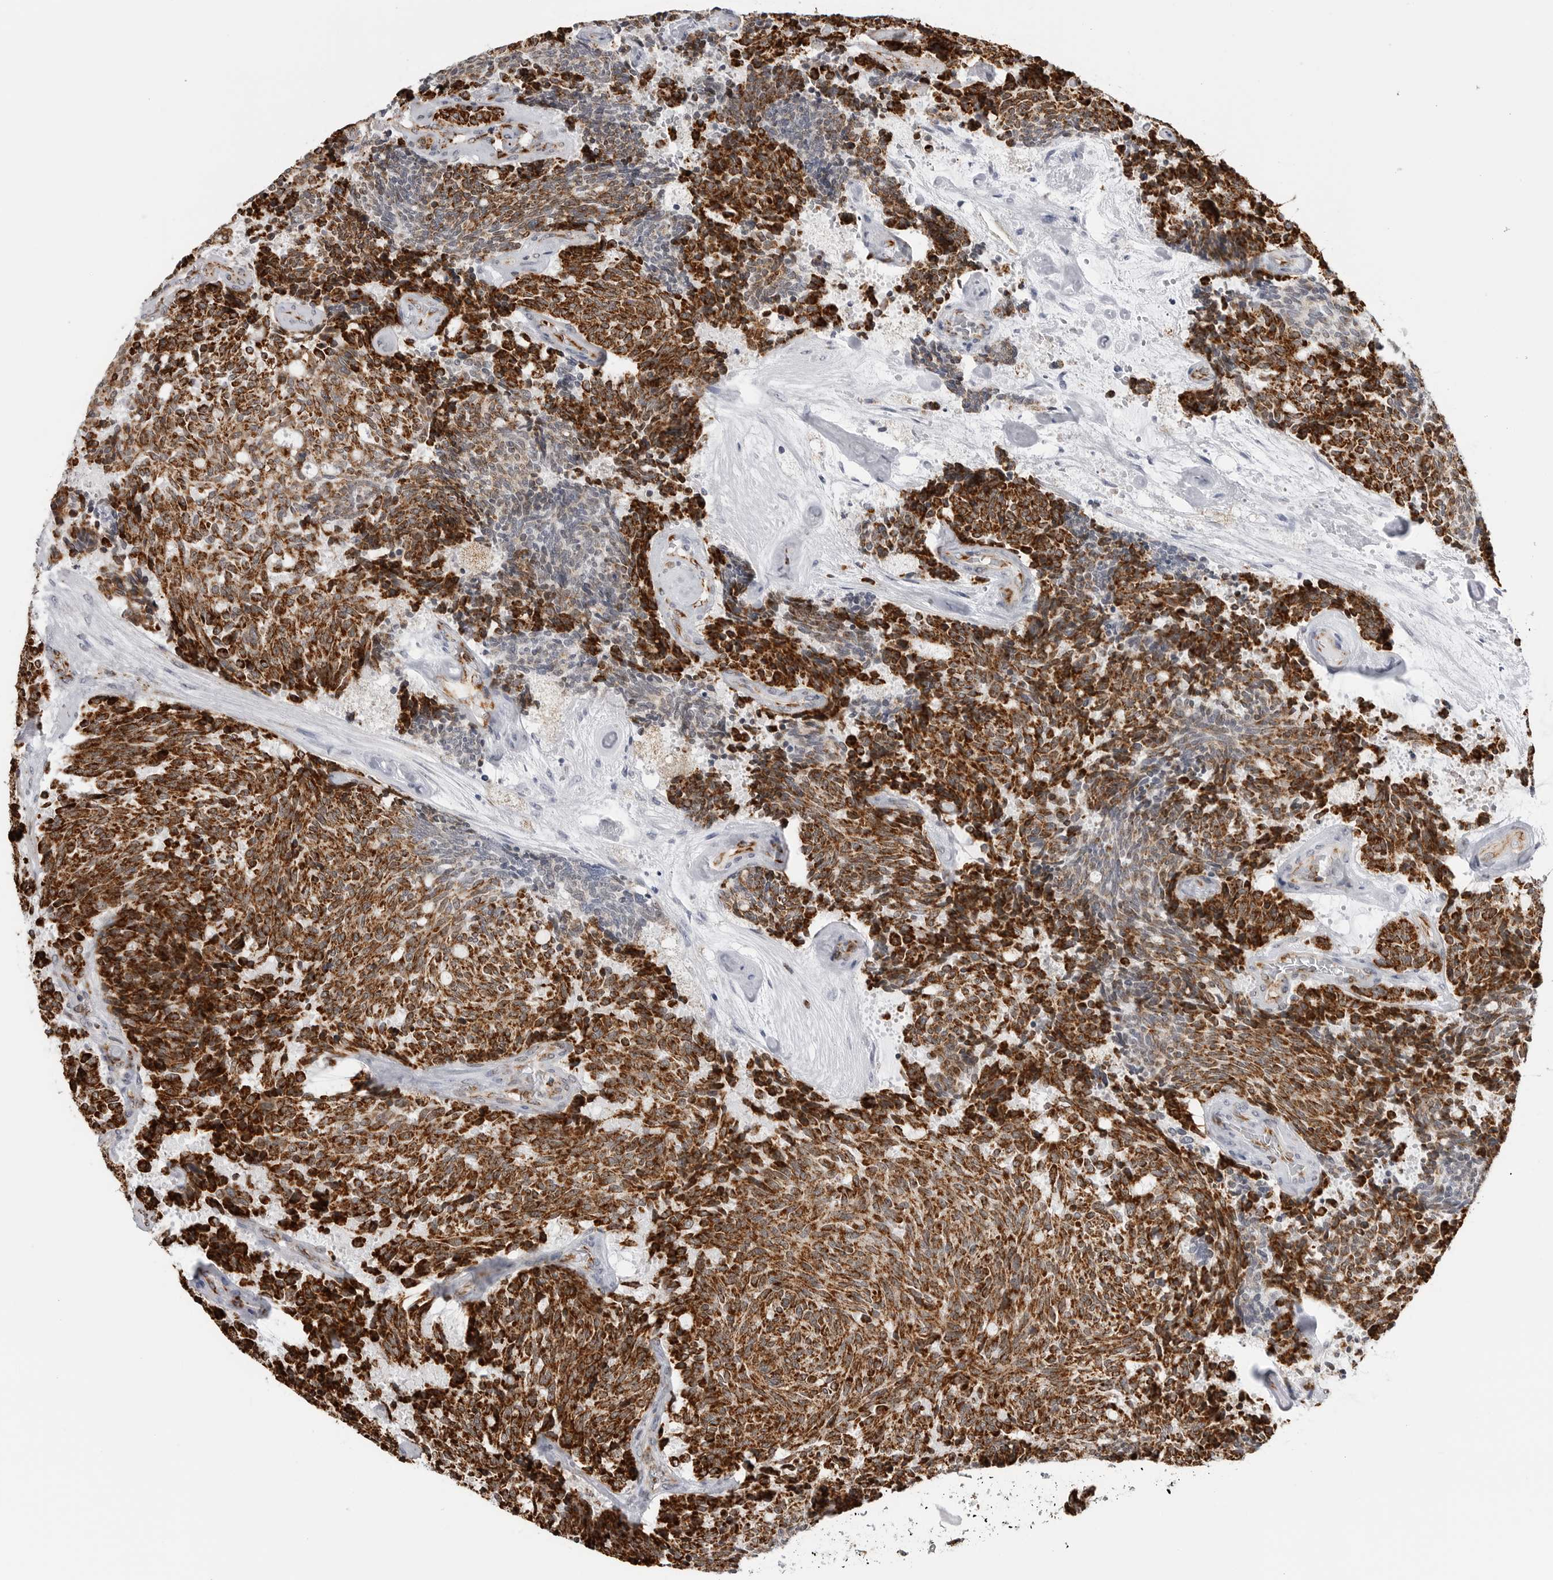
{"staining": {"intensity": "strong", "quantity": ">75%", "location": "cytoplasmic/membranous"}, "tissue": "carcinoid", "cell_type": "Tumor cells", "image_type": "cancer", "snomed": [{"axis": "morphology", "description": "Carcinoid, malignant, NOS"}, {"axis": "topography", "description": "Pancreas"}], "caption": "Tumor cells show high levels of strong cytoplasmic/membranous expression in about >75% of cells in human carcinoid (malignant). Nuclei are stained in blue.", "gene": "COX5A", "patient": {"sex": "female", "age": 54}}